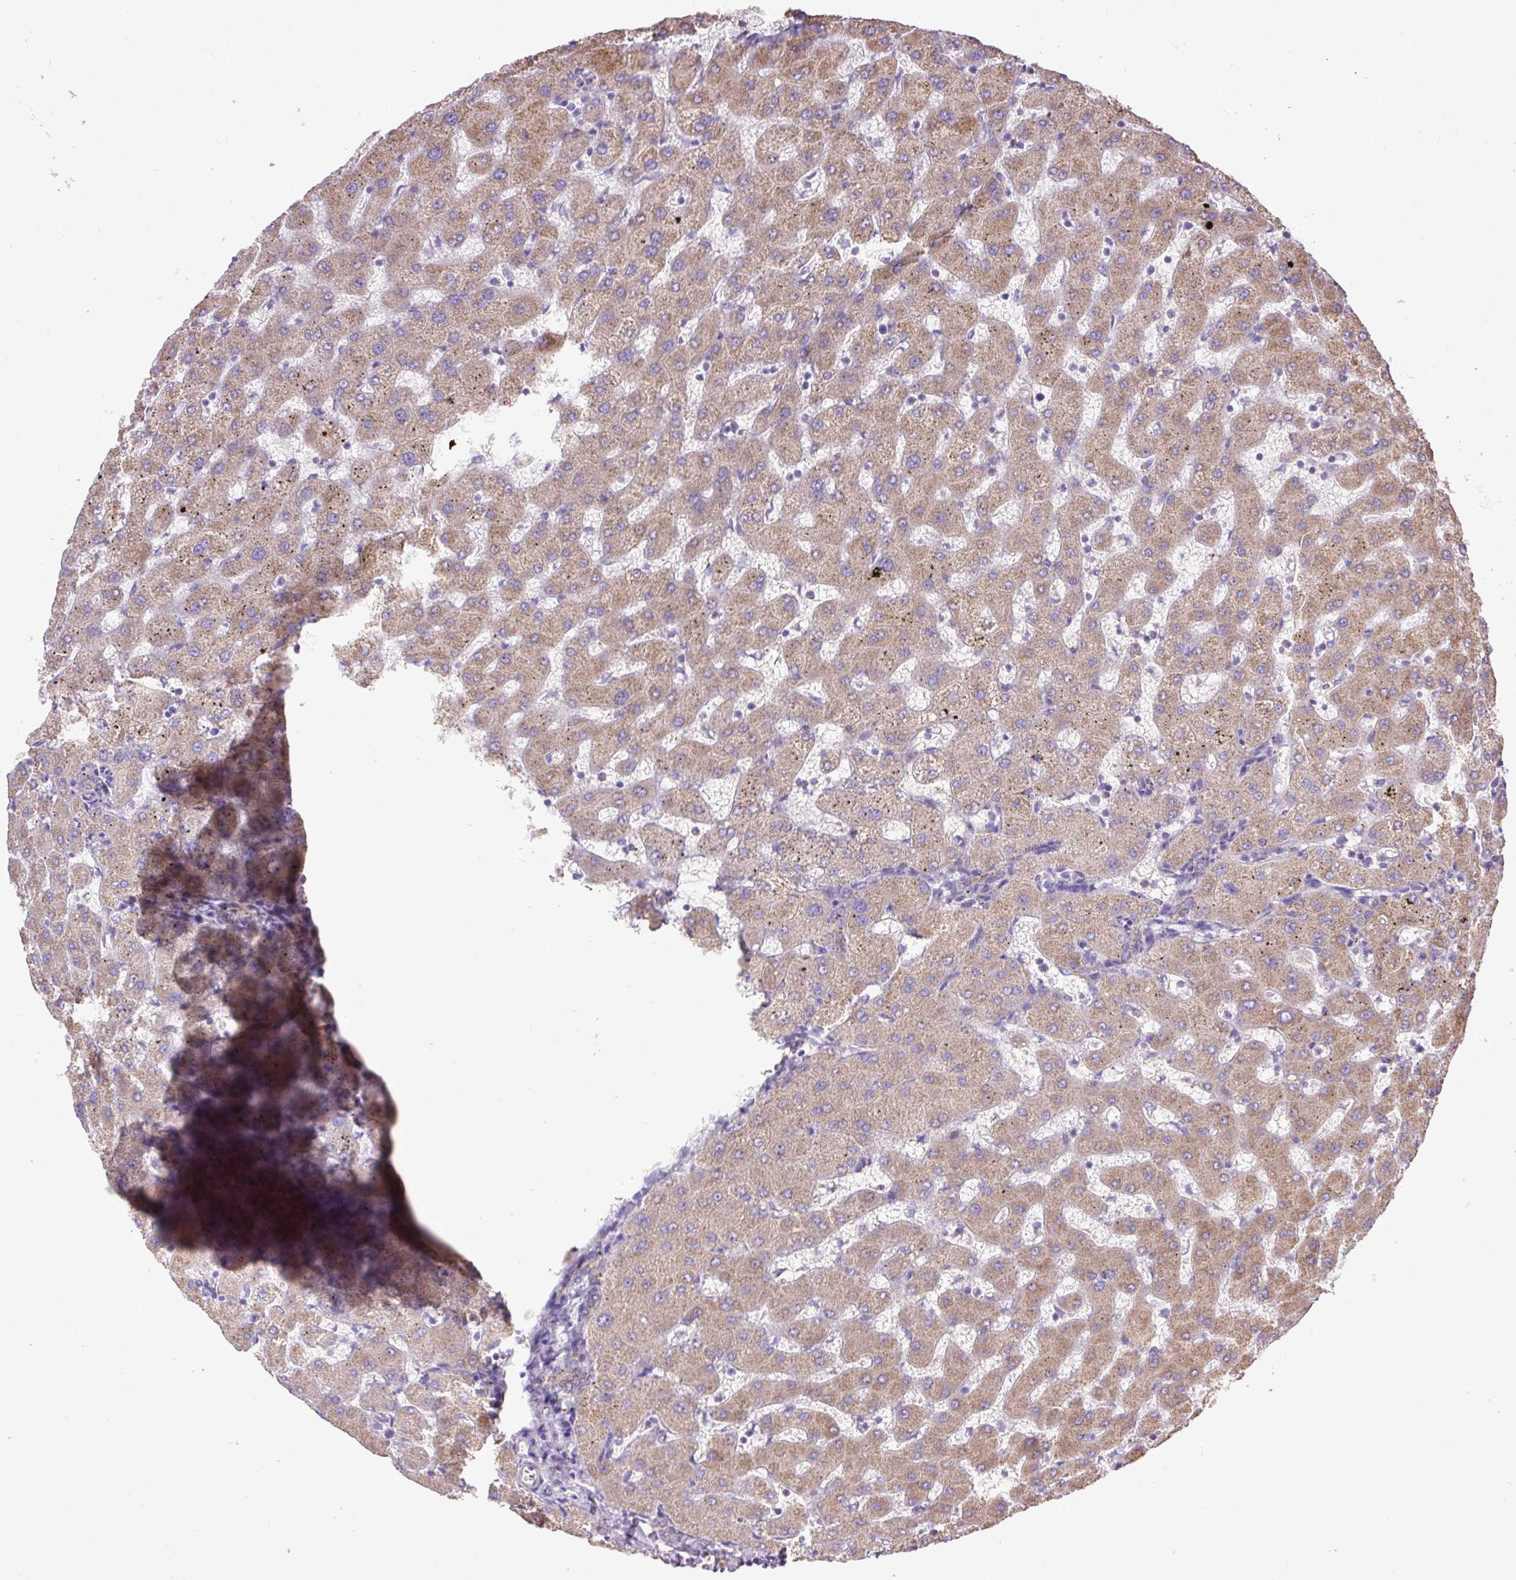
{"staining": {"intensity": "weak", "quantity": "25%-75%", "location": "cytoplasmic/membranous"}, "tissue": "liver", "cell_type": "Cholangiocytes", "image_type": "normal", "snomed": [{"axis": "morphology", "description": "Normal tissue, NOS"}, {"axis": "topography", "description": "Liver"}], "caption": "An image of liver stained for a protein displays weak cytoplasmic/membranous brown staining in cholangiocytes. Using DAB (3,3'-diaminobenzidine) (brown) and hematoxylin (blue) stains, captured at high magnification using brightfield microscopy.", "gene": "ABR", "patient": {"sex": "female", "age": 63}}